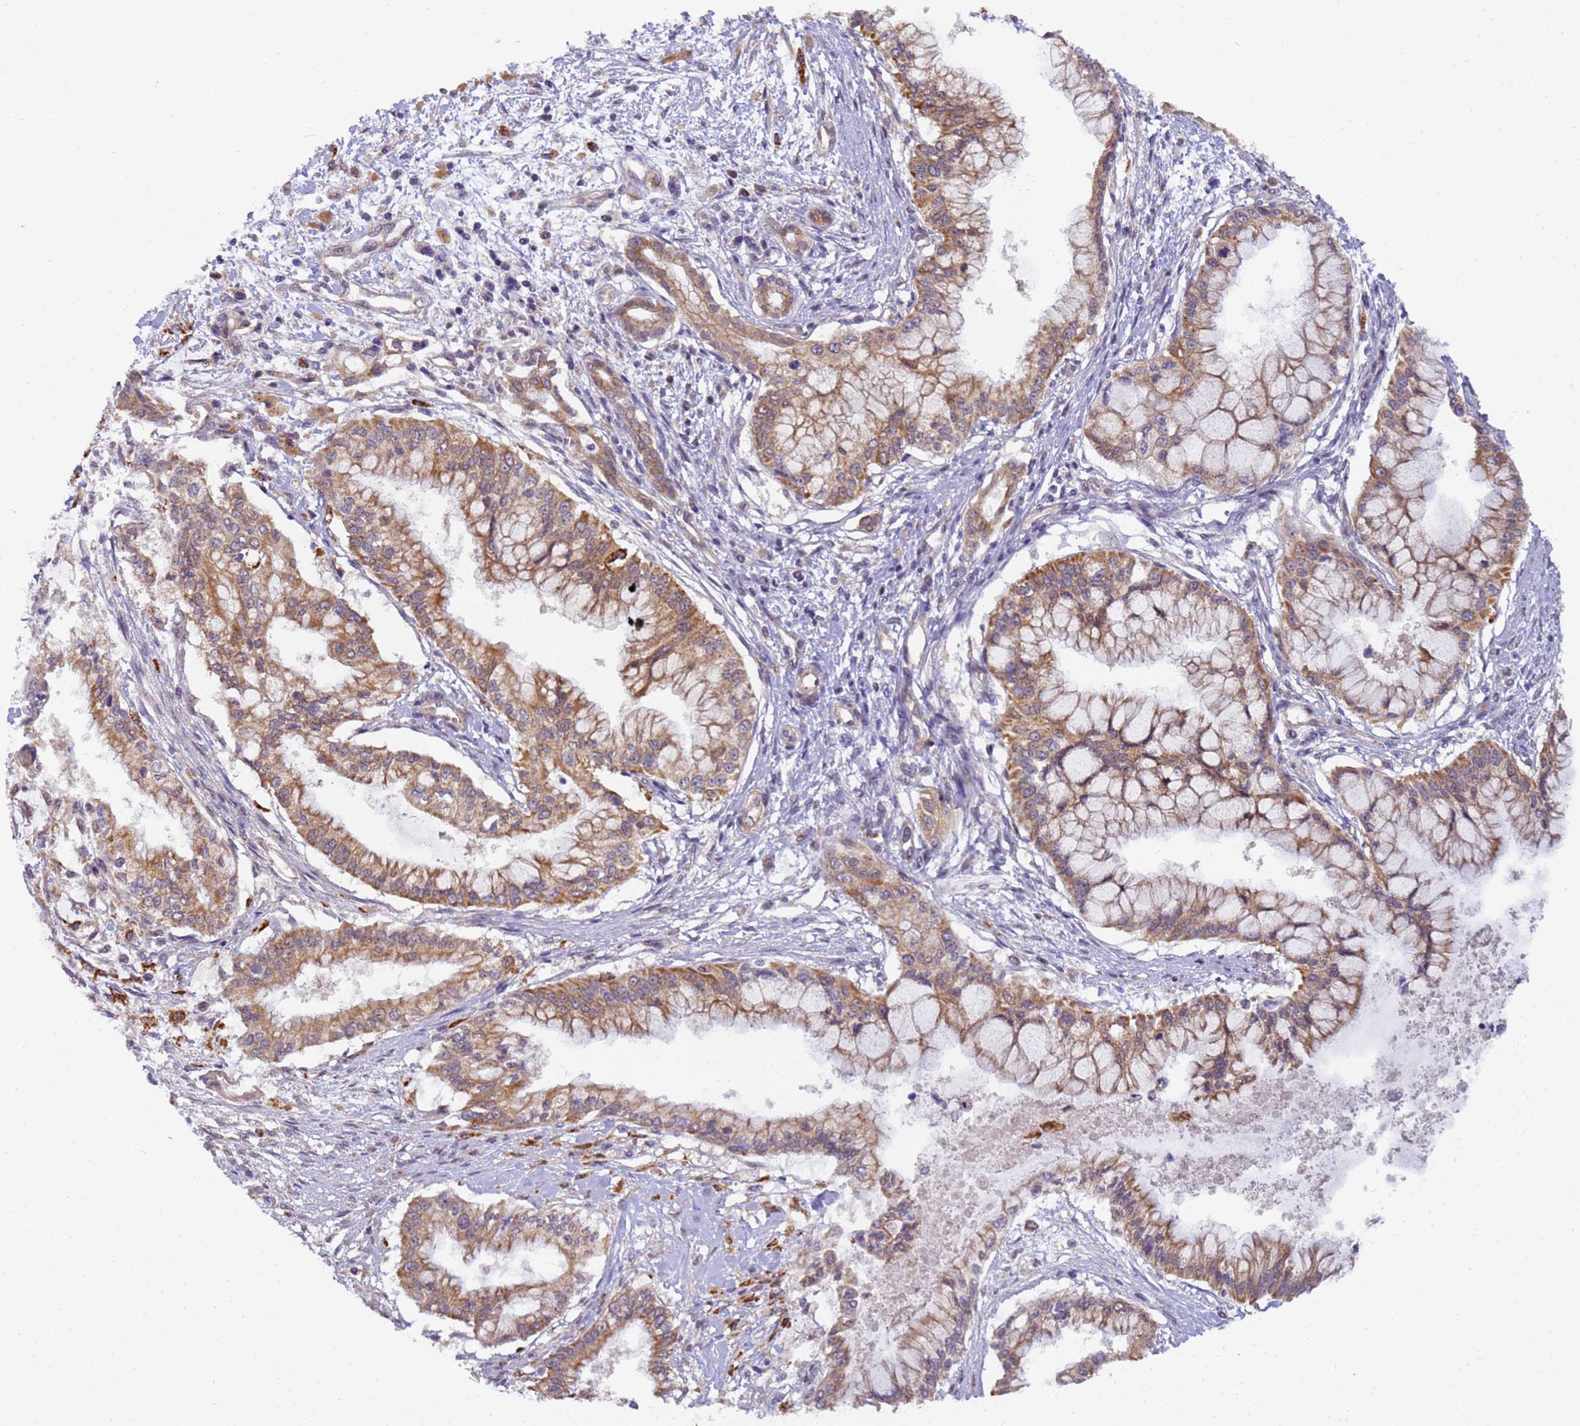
{"staining": {"intensity": "moderate", "quantity": ">75%", "location": "cytoplasmic/membranous"}, "tissue": "pancreatic cancer", "cell_type": "Tumor cells", "image_type": "cancer", "snomed": [{"axis": "morphology", "description": "Adenocarcinoma, NOS"}, {"axis": "topography", "description": "Pancreas"}], "caption": "Immunohistochemistry image of pancreatic cancer (adenocarcinoma) stained for a protein (brown), which shows medium levels of moderate cytoplasmic/membranous positivity in about >75% of tumor cells.", "gene": "RAPGEF3", "patient": {"sex": "male", "age": 46}}